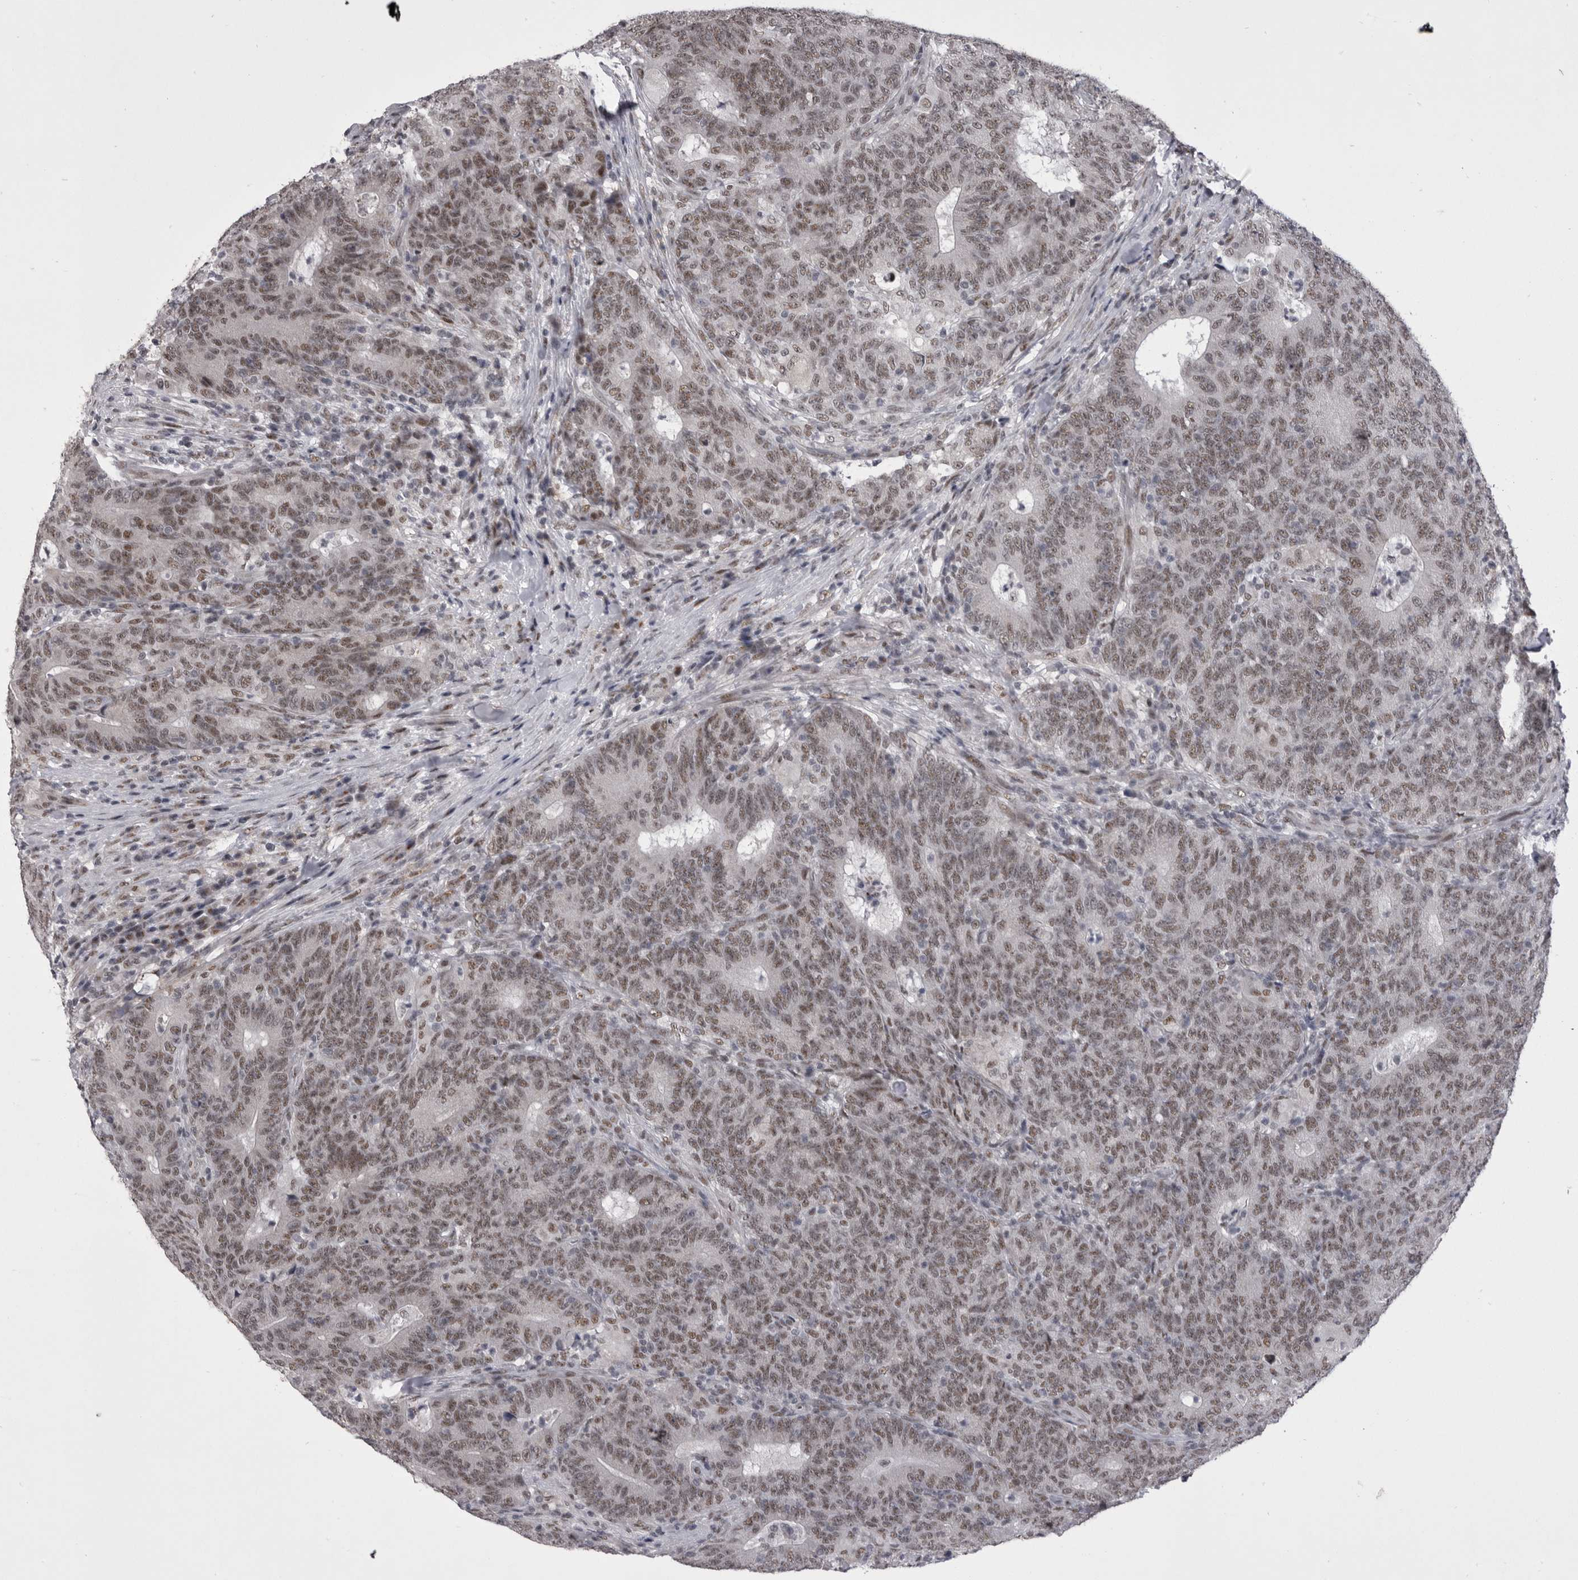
{"staining": {"intensity": "moderate", "quantity": "<25%", "location": "nuclear"}, "tissue": "colorectal cancer", "cell_type": "Tumor cells", "image_type": "cancer", "snomed": [{"axis": "morphology", "description": "Normal tissue, NOS"}, {"axis": "morphology", "description": "Adenocarcinoma, NOS"}, {"axis": "topography", "description": "Colon"}], "caption": "Immunohistochemical staining of human colorectal cancer reveals low levels of moderate nuclear protein staining in approximately <25% of tumor cells.", "gene": "PRPF3", "patient": {"sex": "female", "age": 75}}